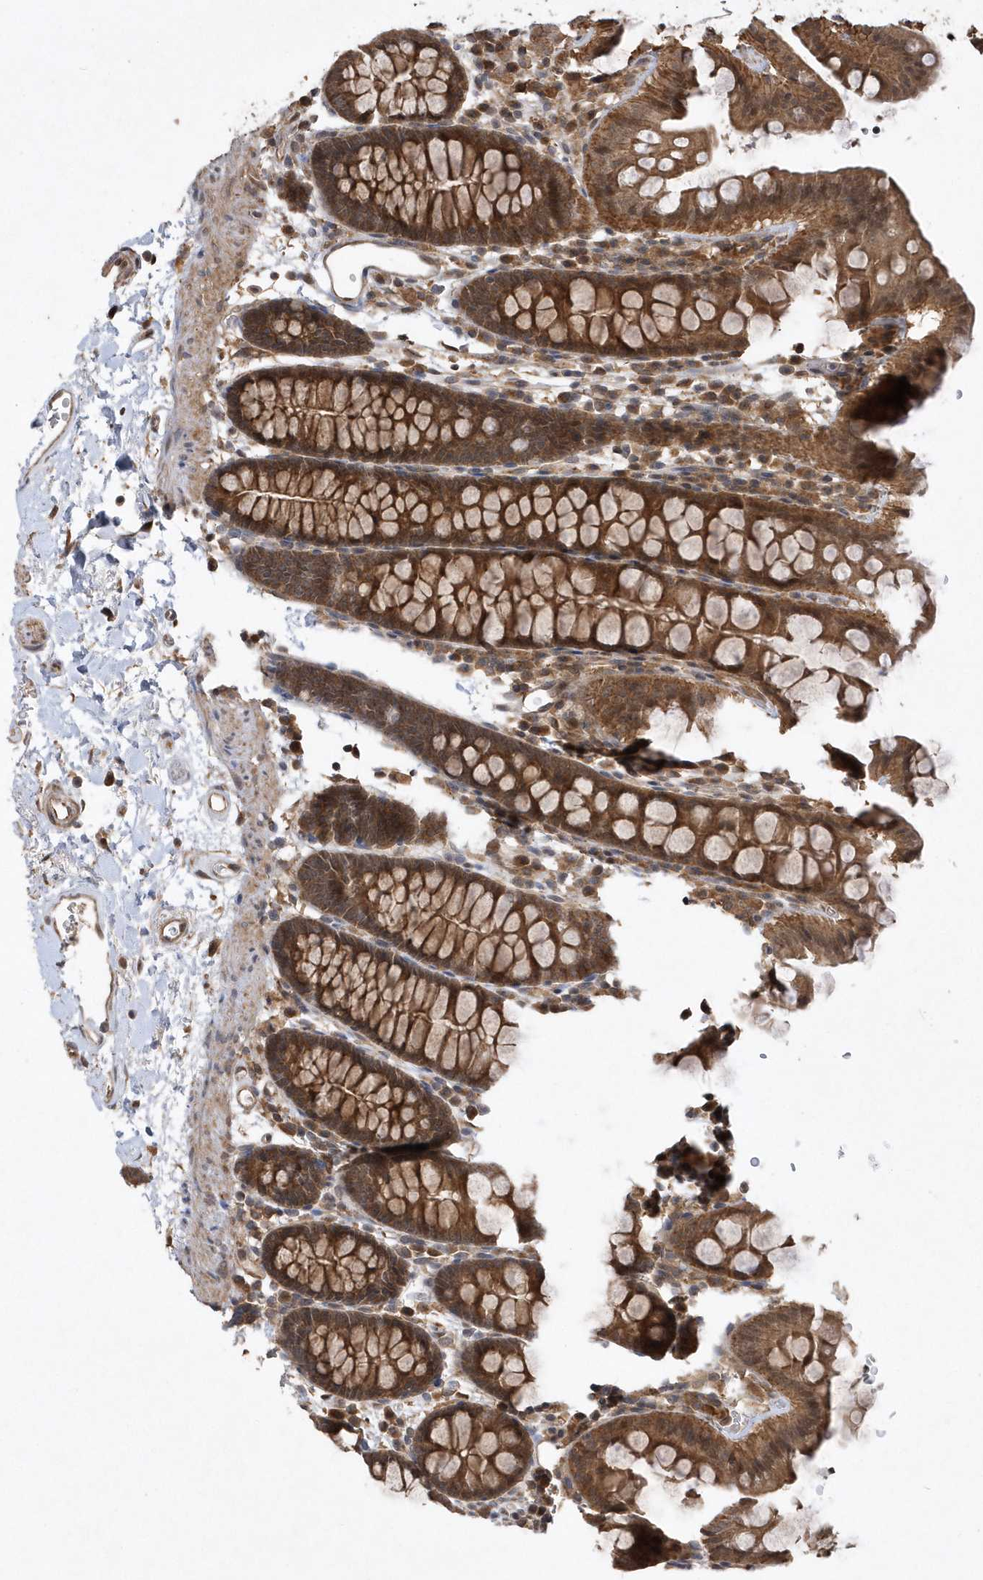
{"staining": {"intensity": "moderate", "quantity": ">75%", "location": "cytoplasmic/membranous"}, "tissue": "colon", "cell_type": "Endothelial cells", "image_type": "normal", "snomed": [{"axis": "morphology", "description": "Normal tissue, NOS"}, {"axis": "topography", "description": "Colon"}], "caption": "The histopathology image displays staining of unremarkable colon, revealing moderate cytoplasmic/membranous protein staining (brown color) within endothelial cells. Ihc stains the protein in brown and the nuclei are stained blue.", "gene": "GFM2", "patient": {"sex": "male", "age": 75}}